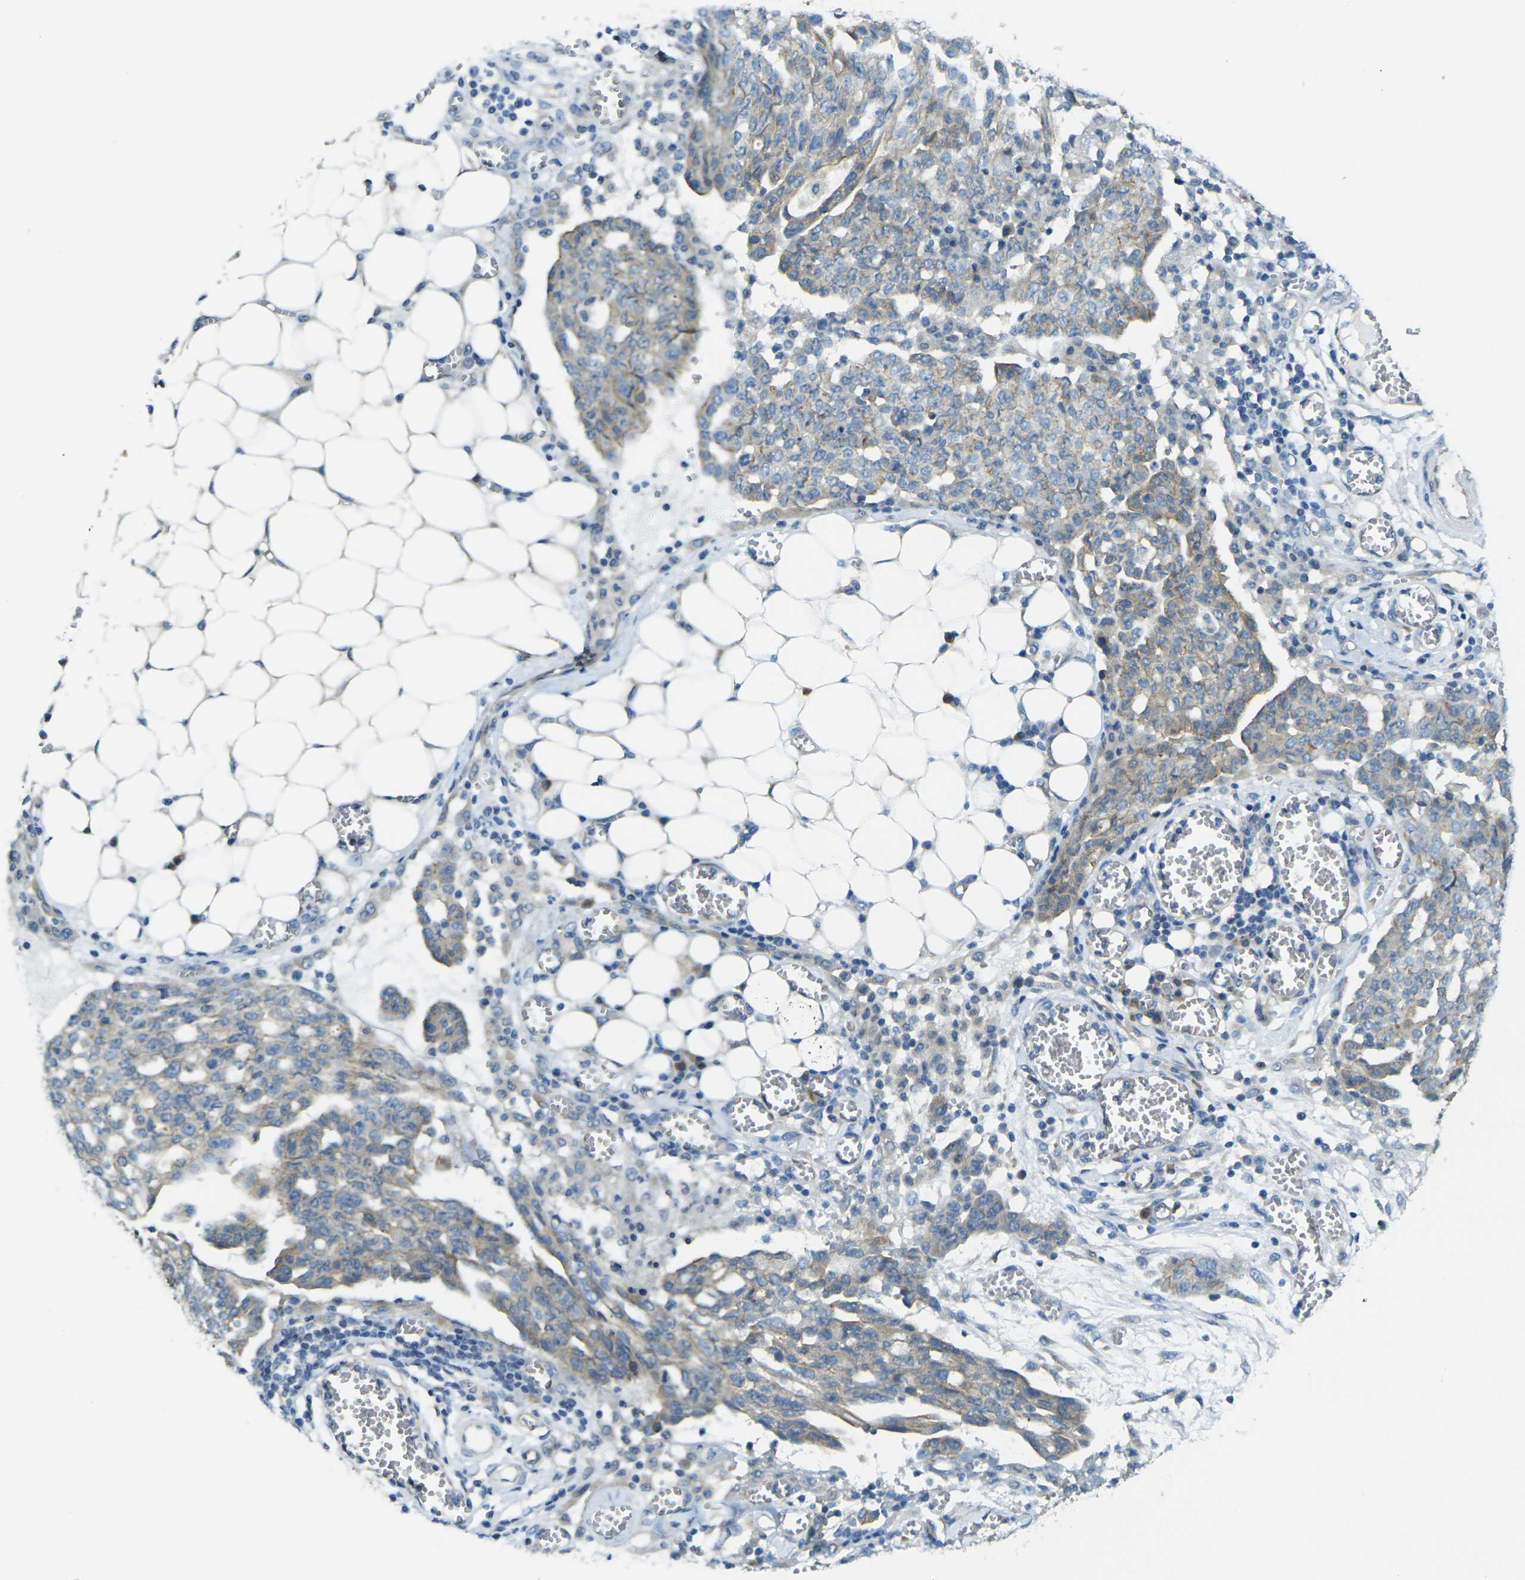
{"staining": {"intensity": "weak", "quantity": "25%-75%", "location": "cytoplasmic/membranous"}, "tissue": "ovarian cancer", "cell_type": "Tumor cells", "image_type": "cancer", "snomed": [{"axis": "morphology", "description": "Cystadenocarcinoma, serous, NOS"}, {"axis": "topography", "description": "Soft tissue"}, {"axis": "topography", "description": "Ovary"}], "caption": "There is low levels of weak cytoplasmic/membranous expression in tumor cells of ovarian cancer, as demonstrated by immunohistochemical staining (brown color).", "gene": "RHBDD1", "patient": {"sex": "female", "age": 57}}